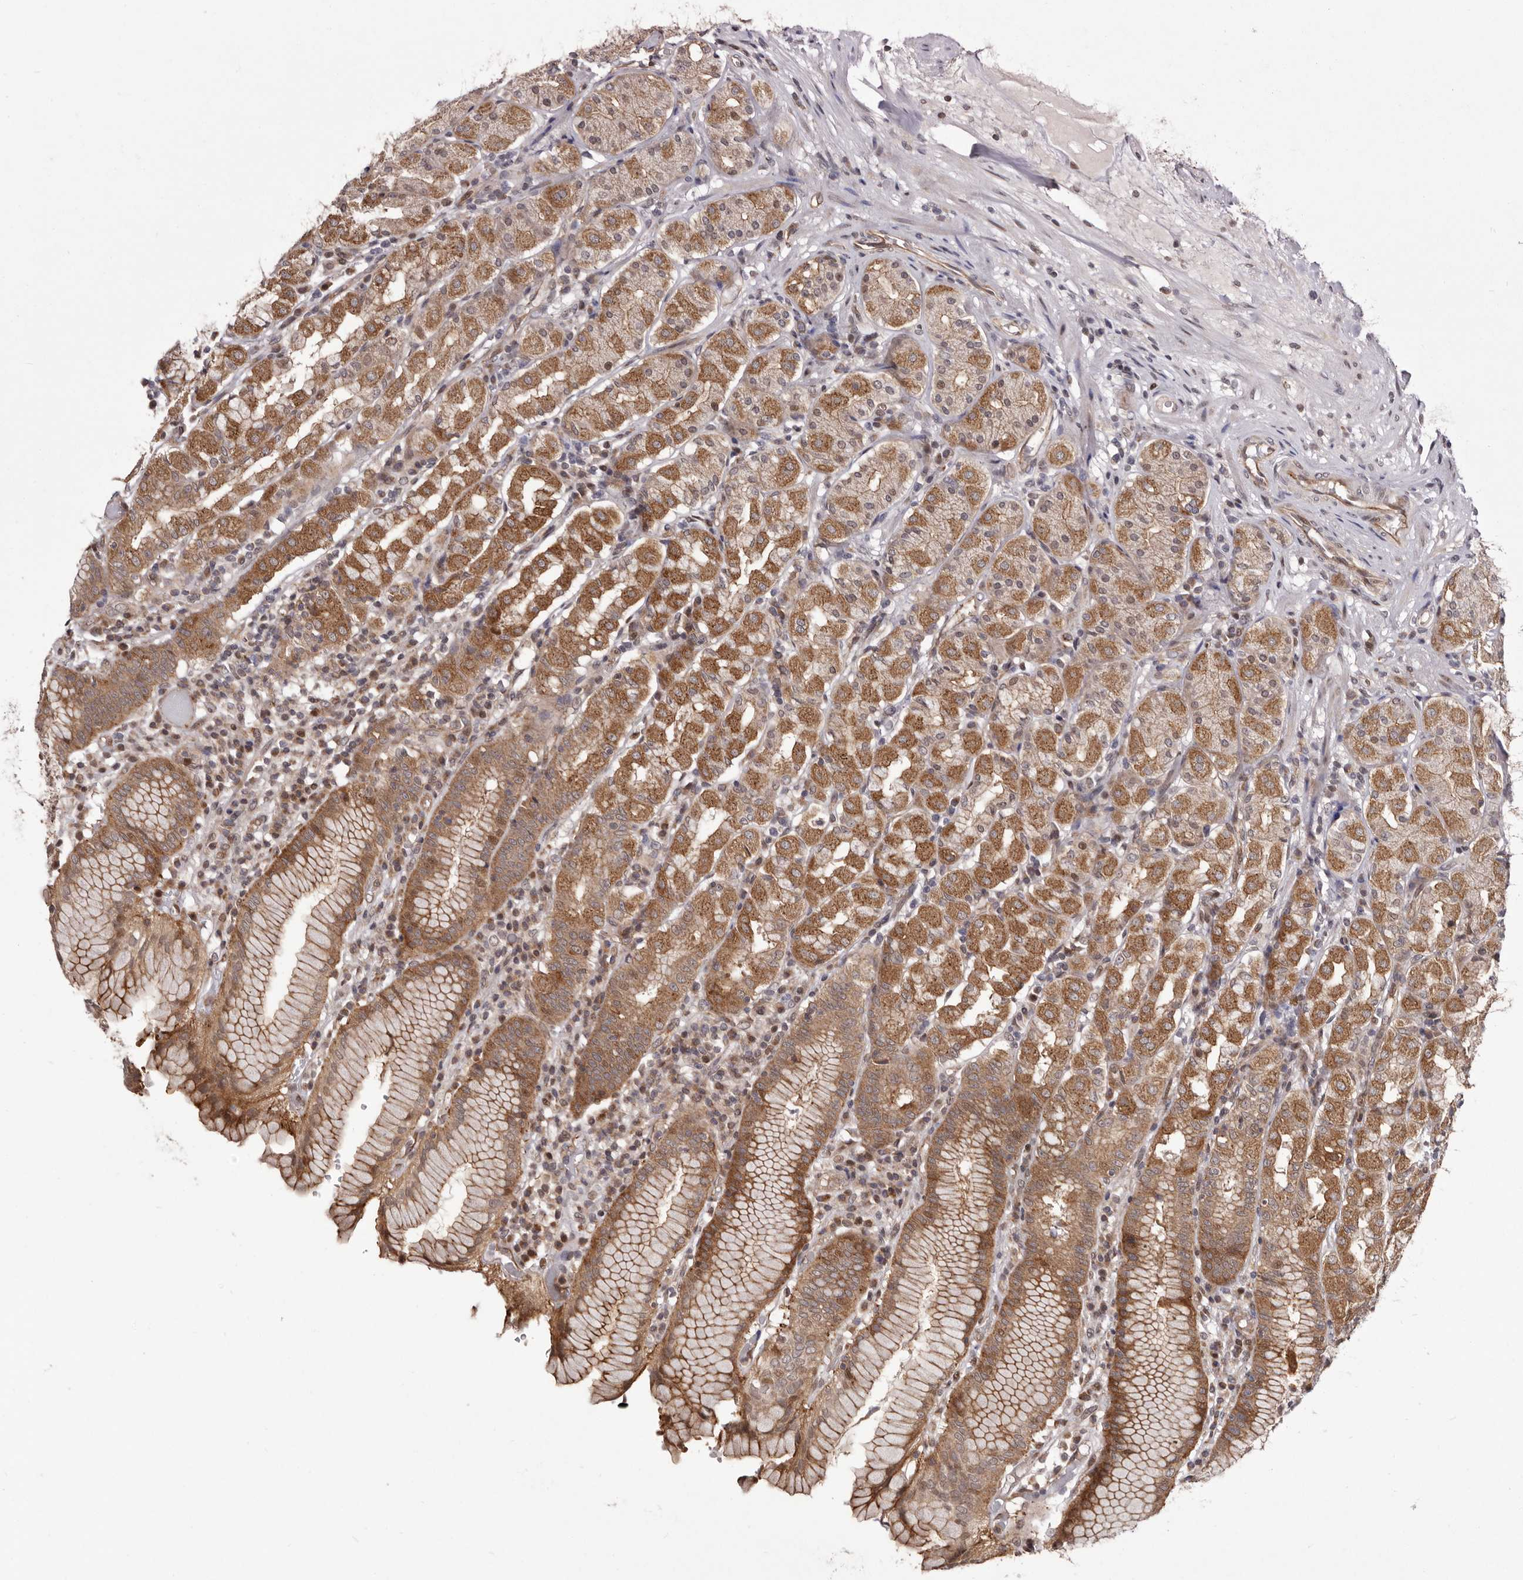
{"staining": {"intensity": "moderate", "quantity": ">75%", "location": "cytoplasmic/membranous"}, "tissue": "stomach", "cell_type": "Glandular cells", "image_type": "normal", "snomed": [{"axis": "morphology", "description": "Normal tissue, NOS"}, {"axis": "topography", "description": "Stomach"}, {"axis": "topography", "description": "Stomach, lower"}], "caption": "Immunohistochemical staining of benign stomach reveals moderate cytoplasmic/membranous protein expression in approximately >75% of glandular cells. (DAB (3,3'-diaminobenzidine) IHC, brown staining for protein, blue staining for nuclei).", "gene": "GLRX3", "patient": {"sex": "female", "age": 56}}